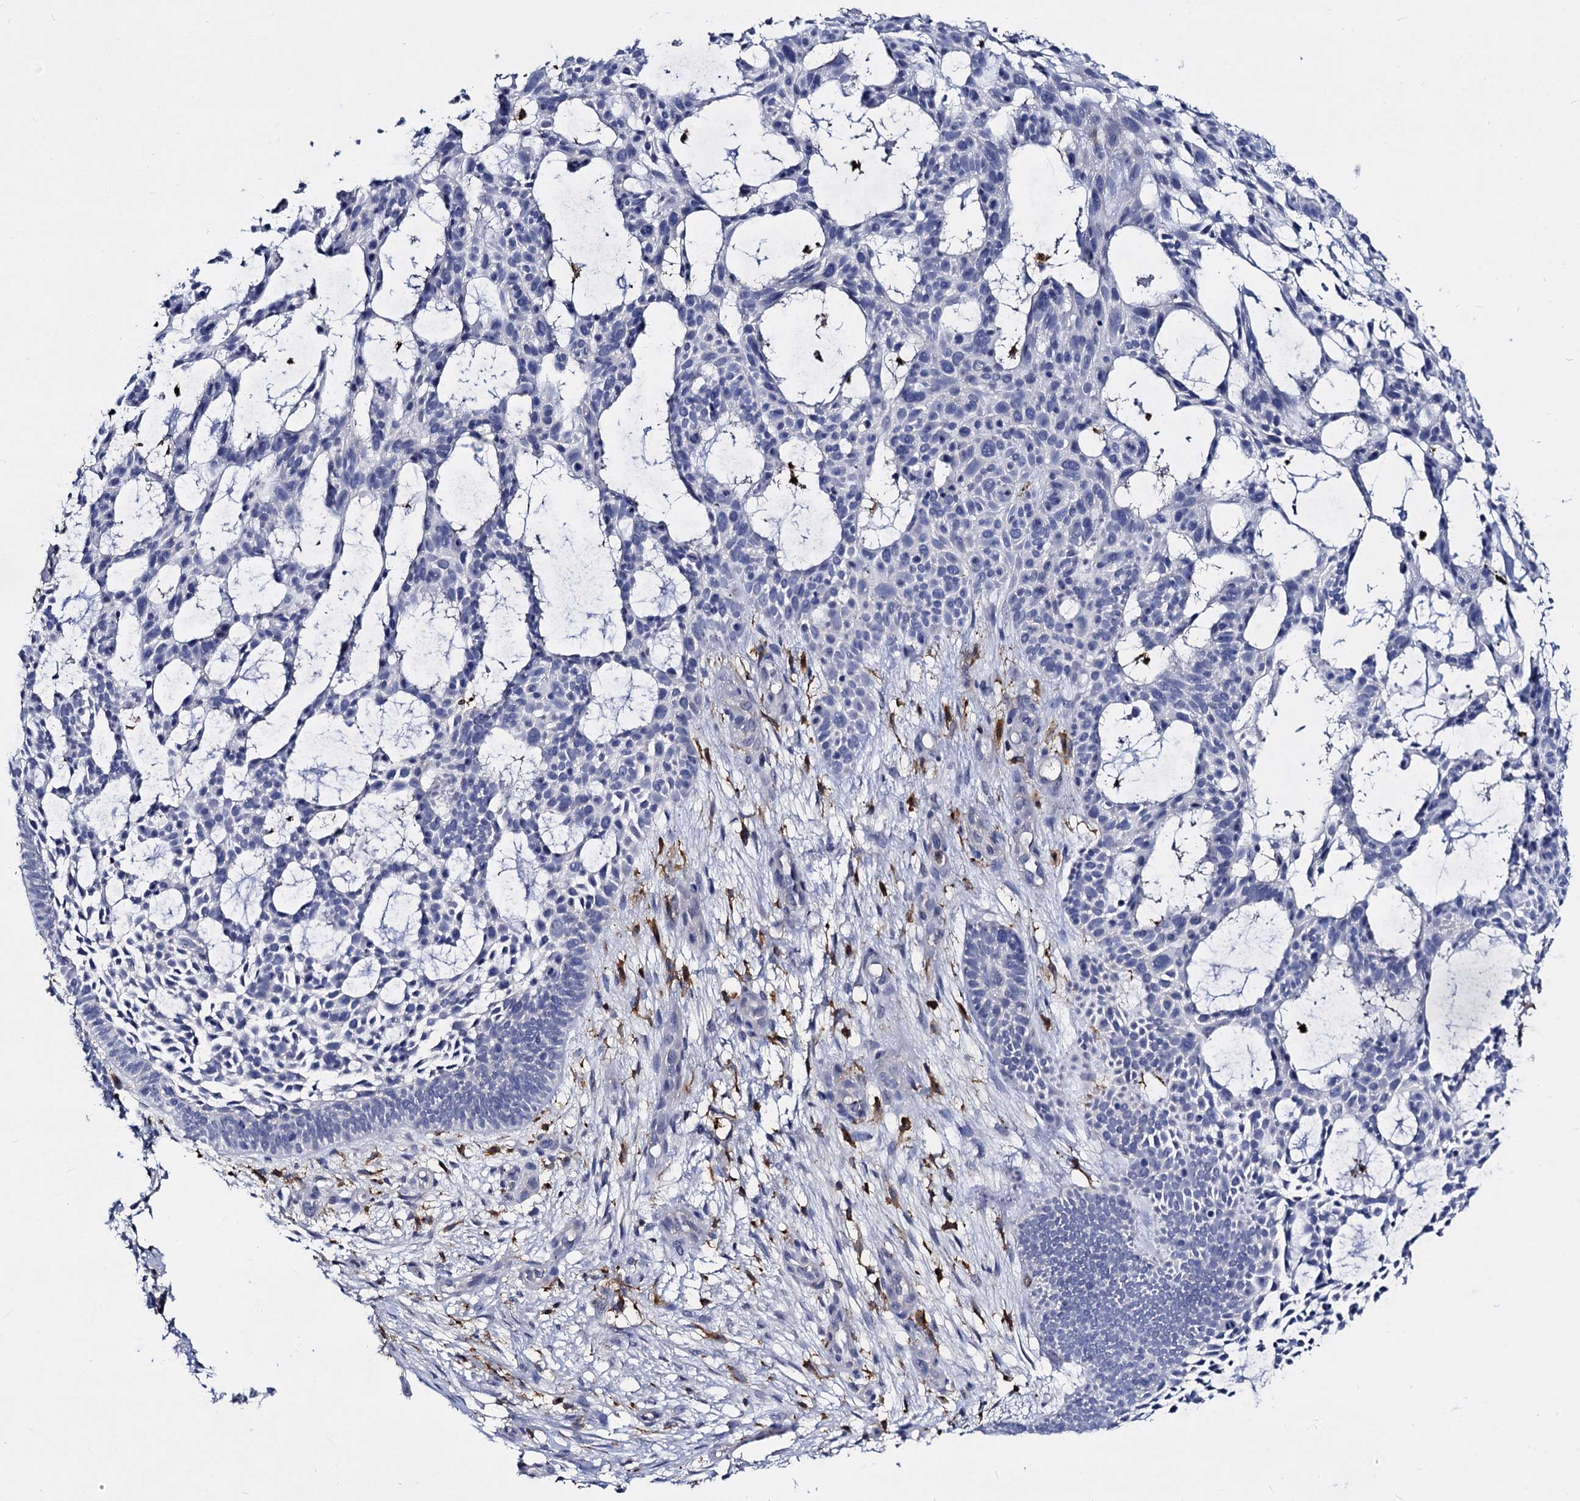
{"staining": {"intensity": "negative", "quantity": "none", "location": "none"}, "tissue": "skin cancer", "cell_type": "Tumor cells", "image_type": "cancer", "snomed": [{"axis": "morphology", "description": "Basal cell carcinoma"}, {"axis": "topography", "description": "Skin"}], "caption": "This is an immunohistochemistry (IHC) photomicrograph of human skin cancer. There is no staining in tumor cells.", "gene": "RHOG", "patient": {"sex": "male", "age": 89}}